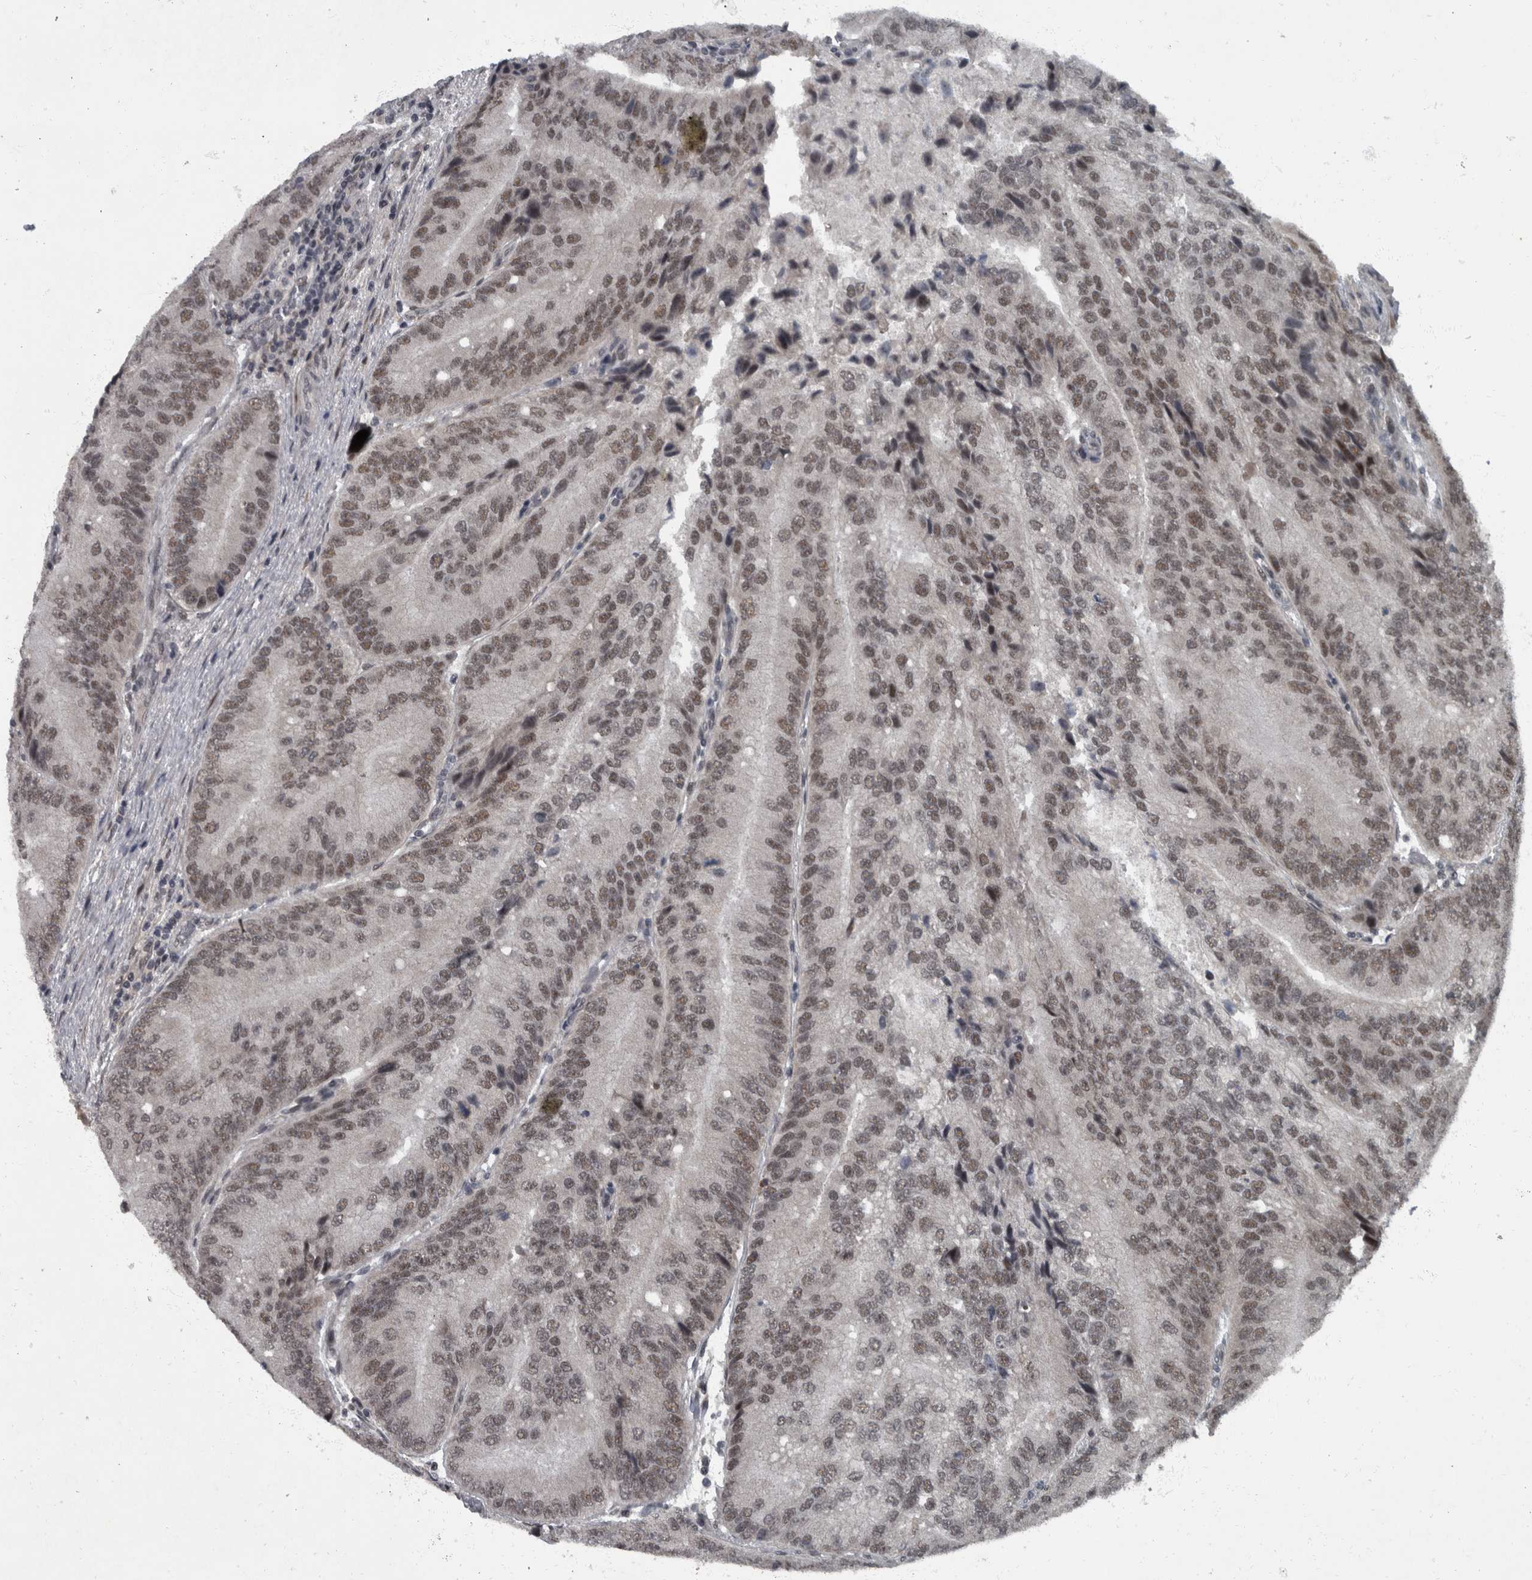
{"staining": {"intensity": "weak", "quantity": ">75%", "location": "nuclear"}, "tissue": "prostate cancer", "cell_type": "Tumor cells", "image_type": "cancer", "snomed": [{"axis": "morphology", "description": "Adenocarcinoma, High grade"}, {"axis": "topography", "description": "Prostate"}], "caption": "There is low levels of weak nuclear expression in tumor cells of prostate cancer, as demonstrated by immunohistochemical staining (brown color).", "gene": "WDR33", "patient": {"sex": "male", "age": 70}}